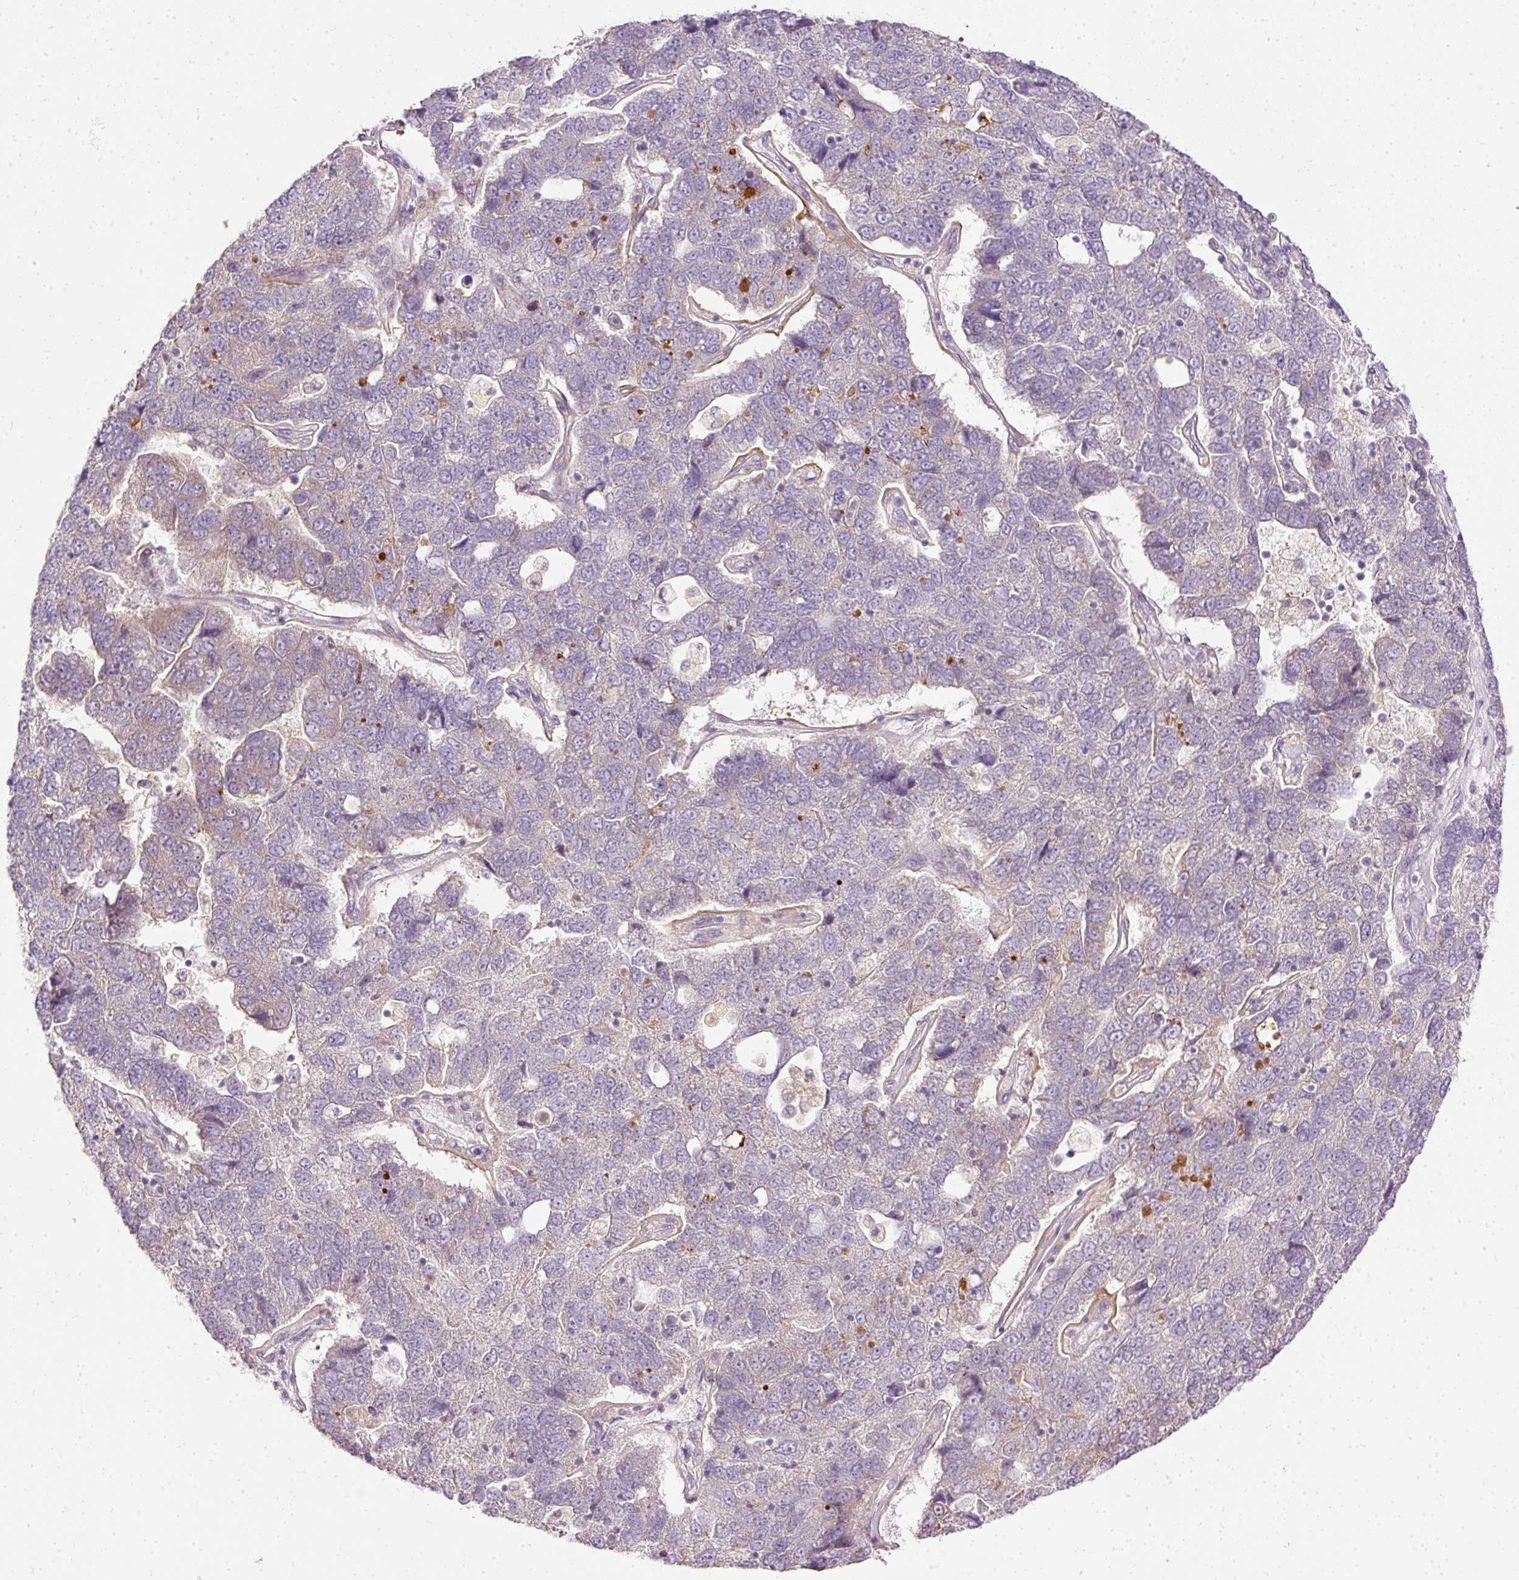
{"staining": {"intensity": "negative", "quantity": "none", "location": "none"}, "tissue": "pancreatic cancer", "cell_type": "Tumor cells", "image_type": "cancer", "snomed": [{"axis": "morphology", "description": "Adenocarcinoma, NOS"}, {"axis": "topography", "description": "Pancreas"}], "caption": "A photomicrograph of human pancreatic cancer is negative for staining in tumor cells. The staining was performed using DAB to visualize the protein expression in brown, while the nuclei were stained in blue with hematoxylin (Magnification: 20x).", "gene": "ARMH3", "patient": {"sex": "female", "age": 61}}